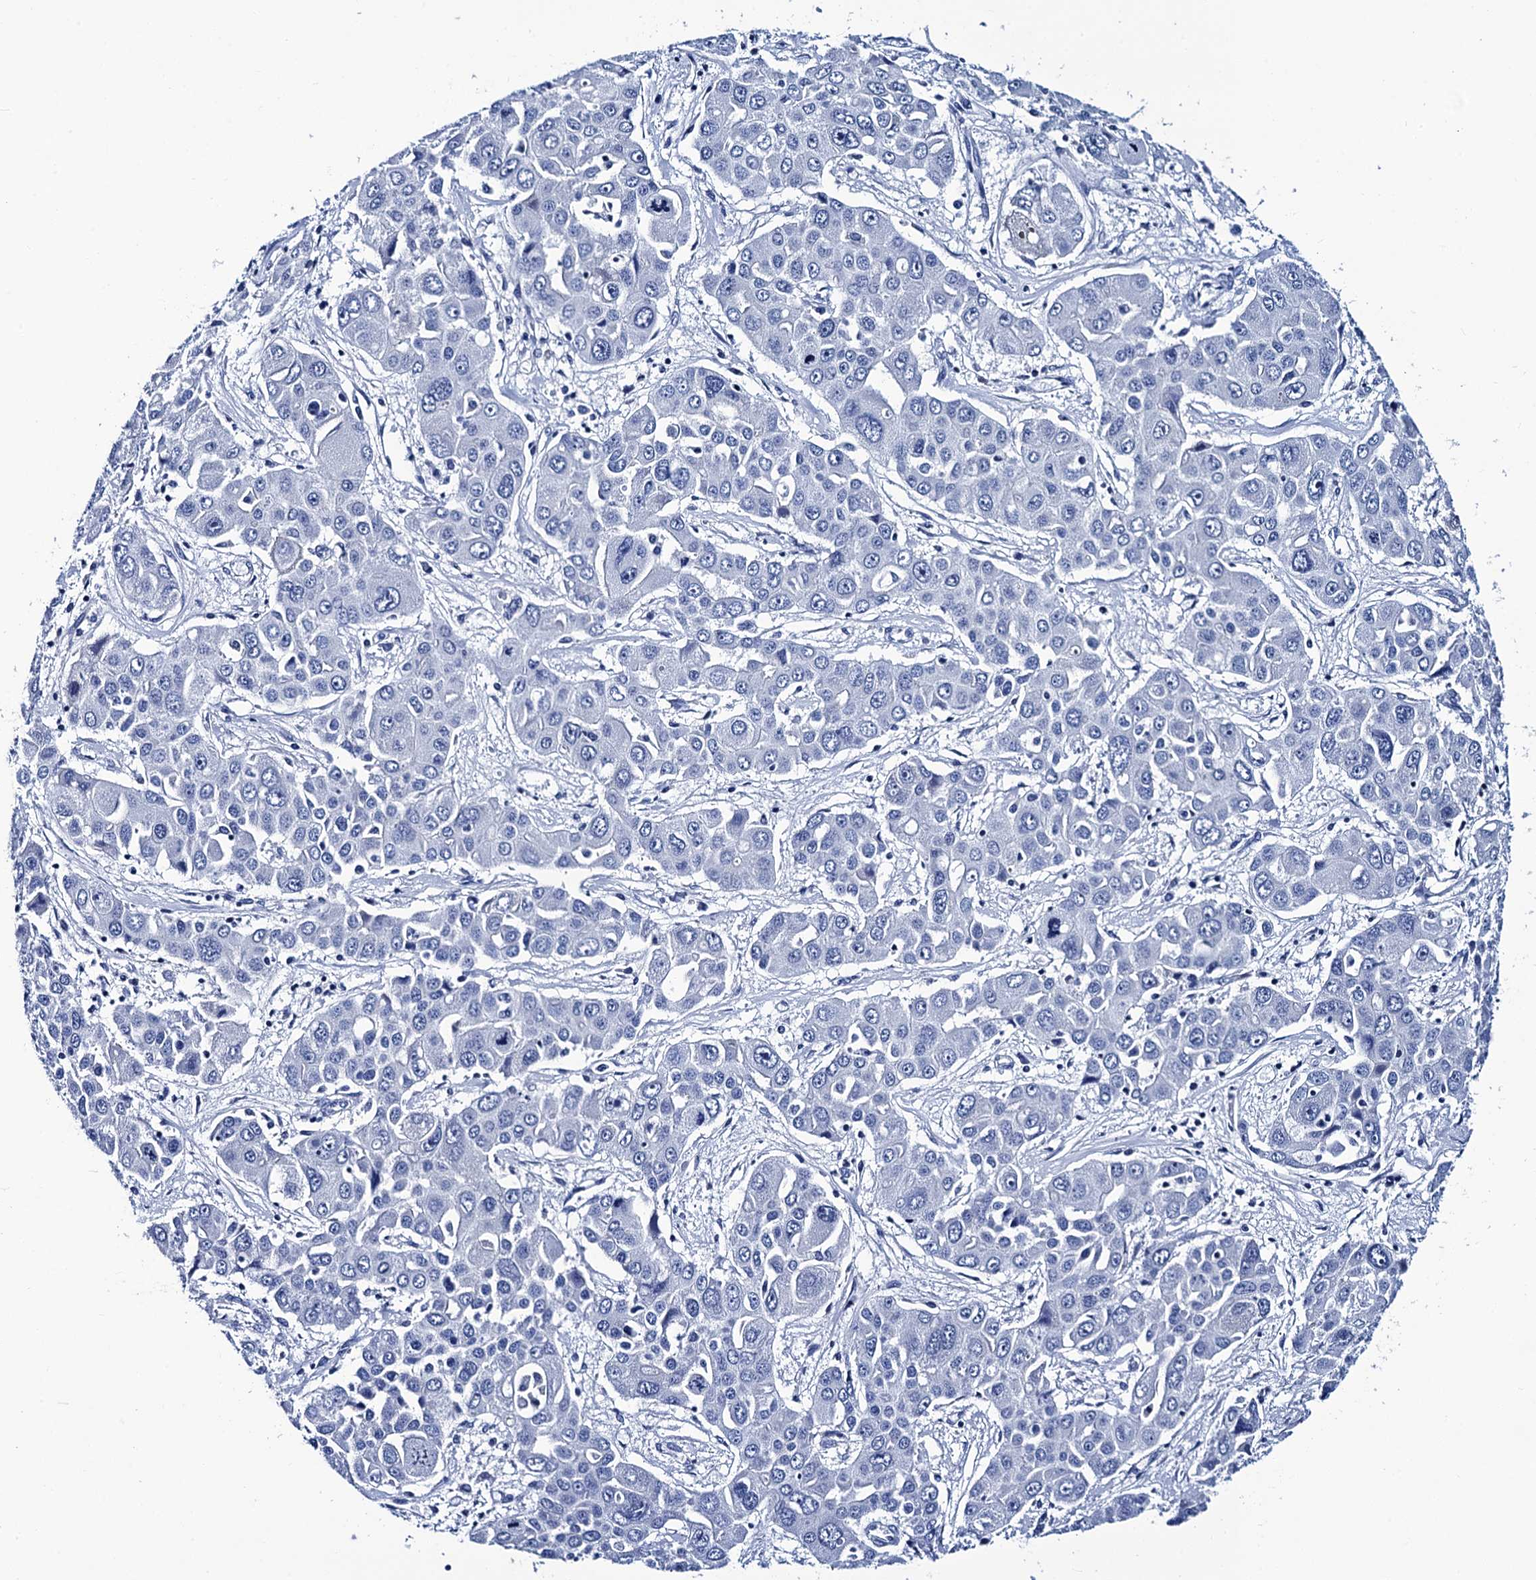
{"staining": {"intensity": "negative", "quantity": "none", "location": "none"}, "tissue": "liver cancer", "cell_type": "Tumor cells", "image_type": "cancer", "snomed": [{"axis": "morphology", "description": "Cholangiocarcinoma"}, {"axis": "topography", "description": "Liver"}], "caption": "Tumor cells are negative for protein expression in human liver cancer (cholangiocarcinoma).", "gene": "MYBPC3", "patient": {"sex": "male", "age": 67}}